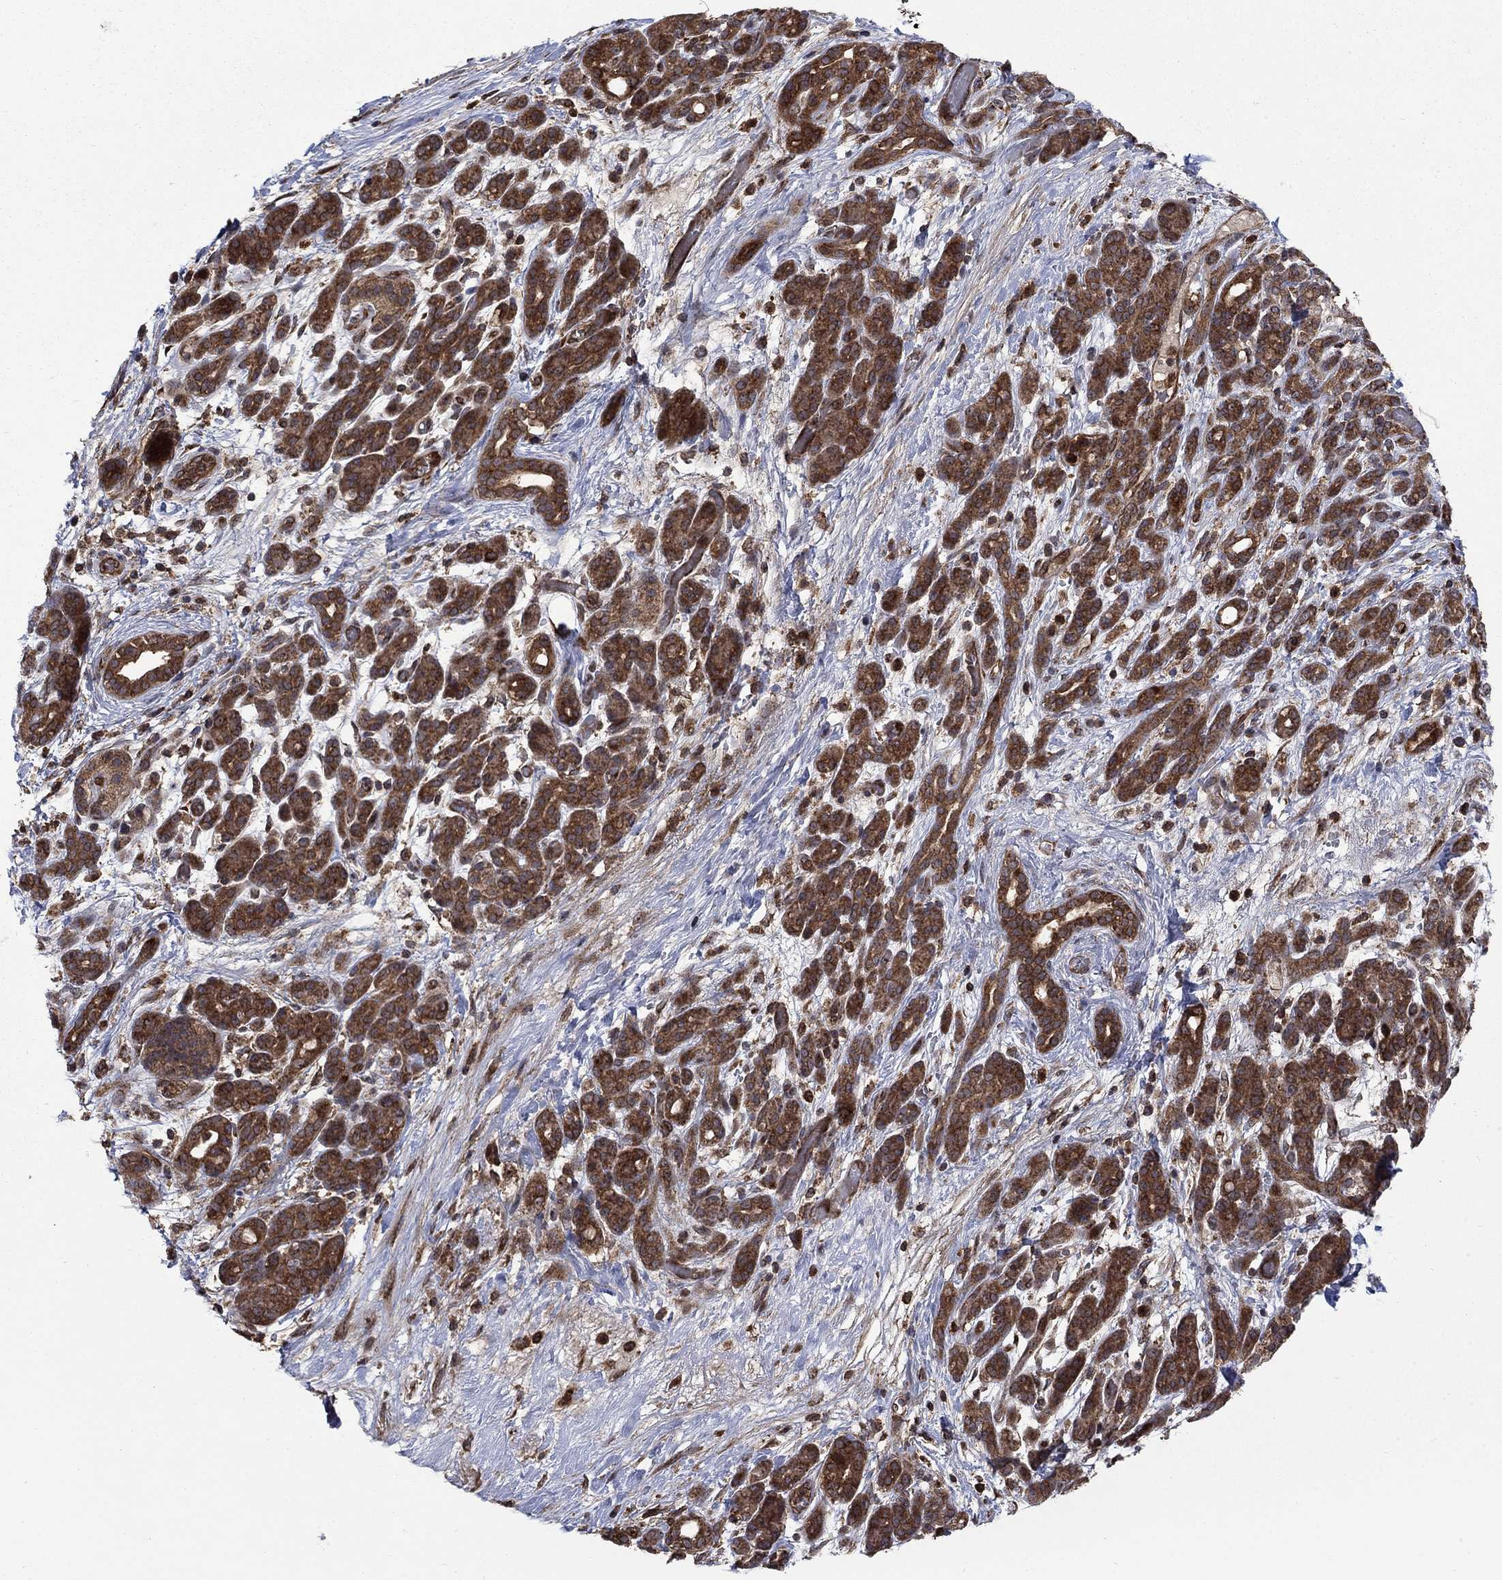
{"staining": {"intensity": "strong", "quantity": ">75%", "location": "cytoplasmic/membranous"}, "tissue": "pancreatic cancer", "cell_type": "Tumor cells", "image_type": "cancer", "snomed": [{"axis": "morphology", "description": "Adenocarcinoma, NOS"}, {"axis": "topography", "description": "Pancreas"}], "caption": "IHC of human pancreatic adenocarcinoma demonstrates high levels of strong cytoplasmic/membranous positivity in approximately >75% of tumor cells.", "gene": "IFI35", "patient": {"sex": "male", "age": 44}}